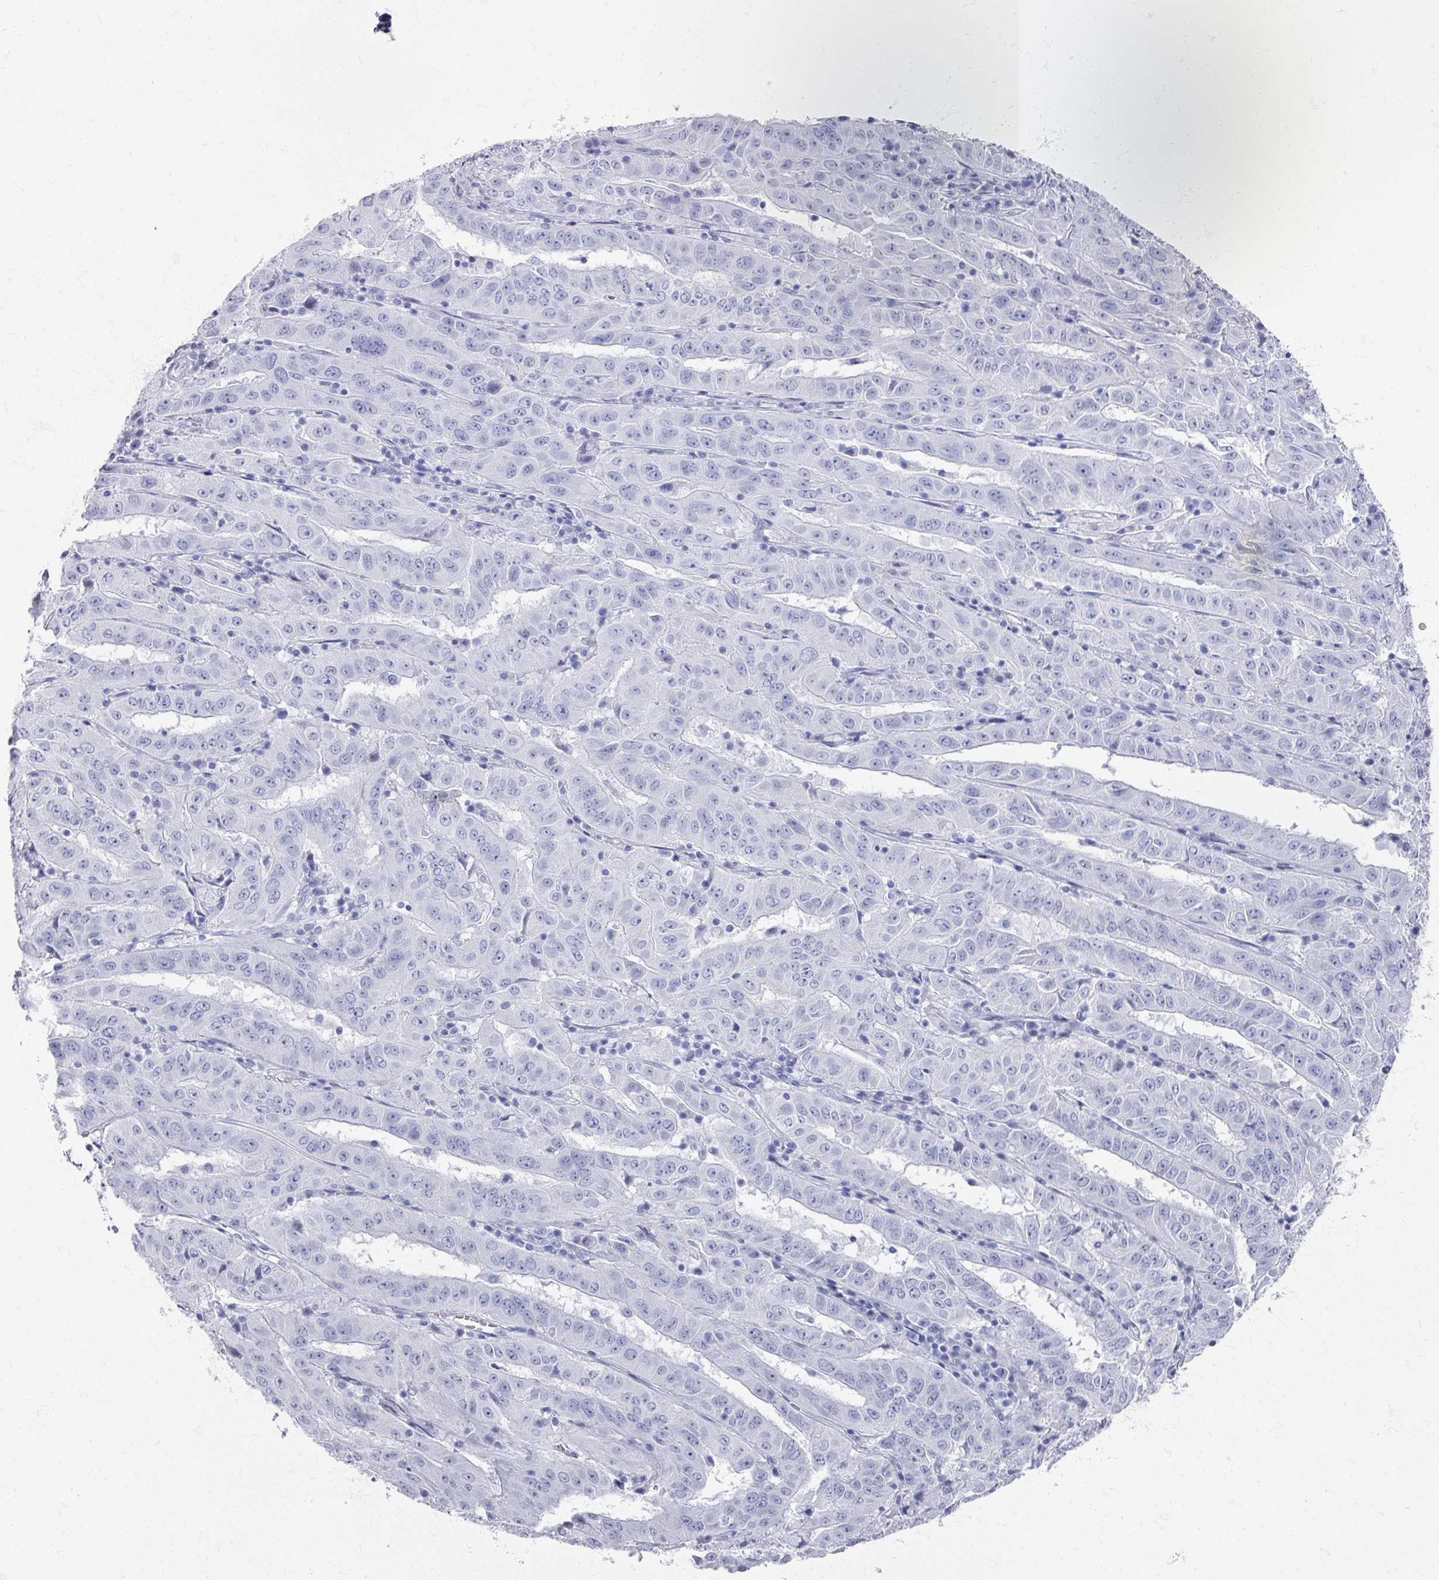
{"staining": {"intensity": "negative", "quantity": "none", "location": "none"}, "tissue": "pancreatic cancer", "cell_type": "Tumor cells", "image_type": "cancer", "snomed": [{"axis": "morphology", "description": "Adenocarcinoma, NOS"}, {"axis": "topography", "description": "Pancreas"}], "caption": "The immunohistochemistry (IHC) image has no significant positivity in tumor cells of pancreatic cancer (adenocarcinoma) tissue.", "gene": "OMG", "patient": {"sex": "male", "age": 63}}